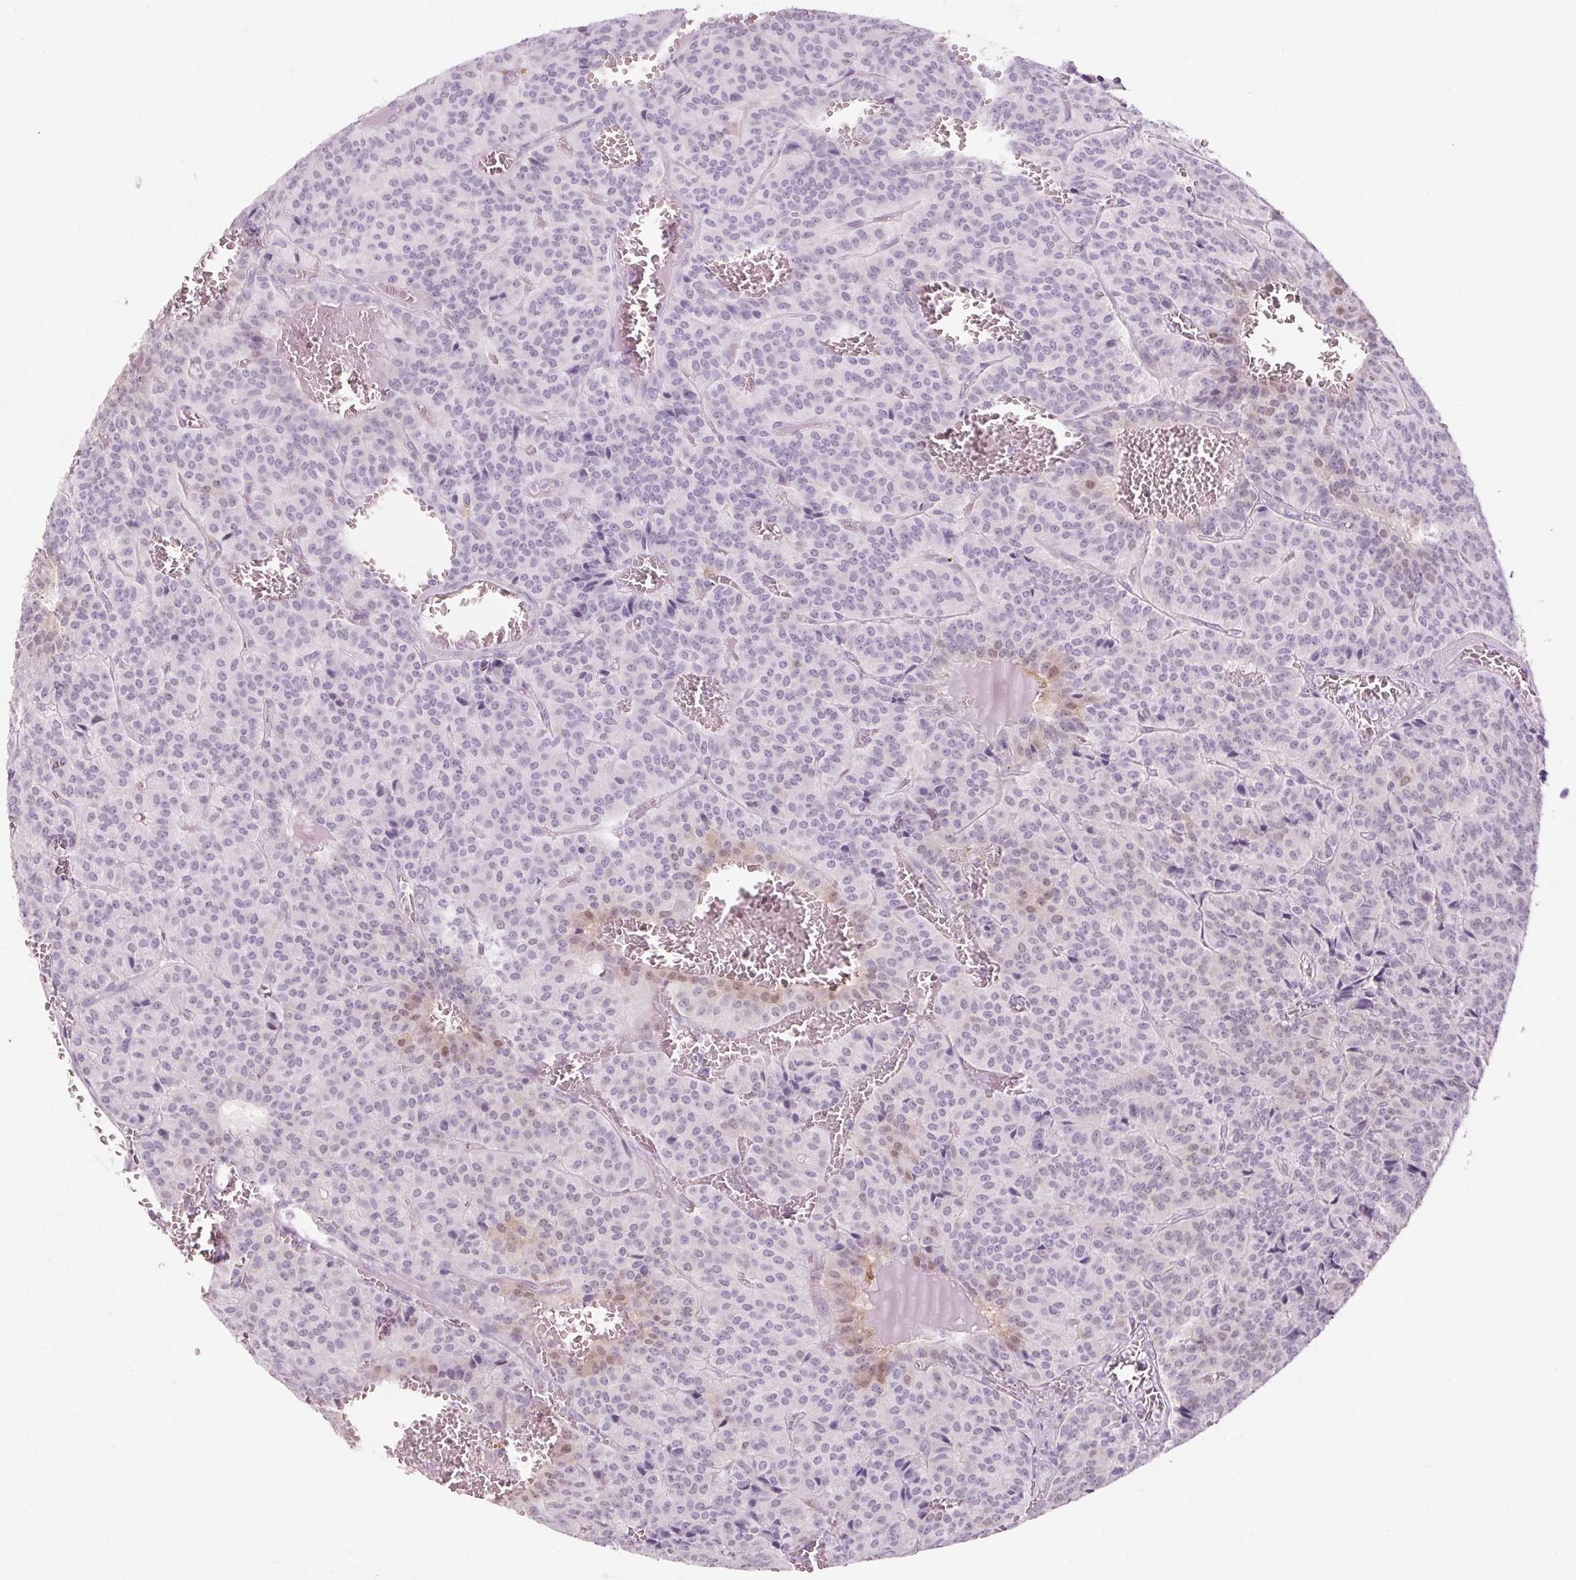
{"staining": {"intensity": "weak", "quantity": "<25%", "location": "nuclear"}, "tissue": "carcinoid", "cell_type": "Tumor cells", "image_type": "cancer", "snomed": [{"axis": "morphology", "description": "Carcinoid, malignant, NOS"}, {"axis": "topography", "description": "Lung"}], "caption": "There is no significant expression in tumor cells of malignant carcinoid. (Brightfield microscopy of DAB (3,3'-diaminobenzidine) immunohistochemistry (IHC) at high magnification).", "gene": "PPP1R1A", "patient": {"sex": "male", "age": 70}}